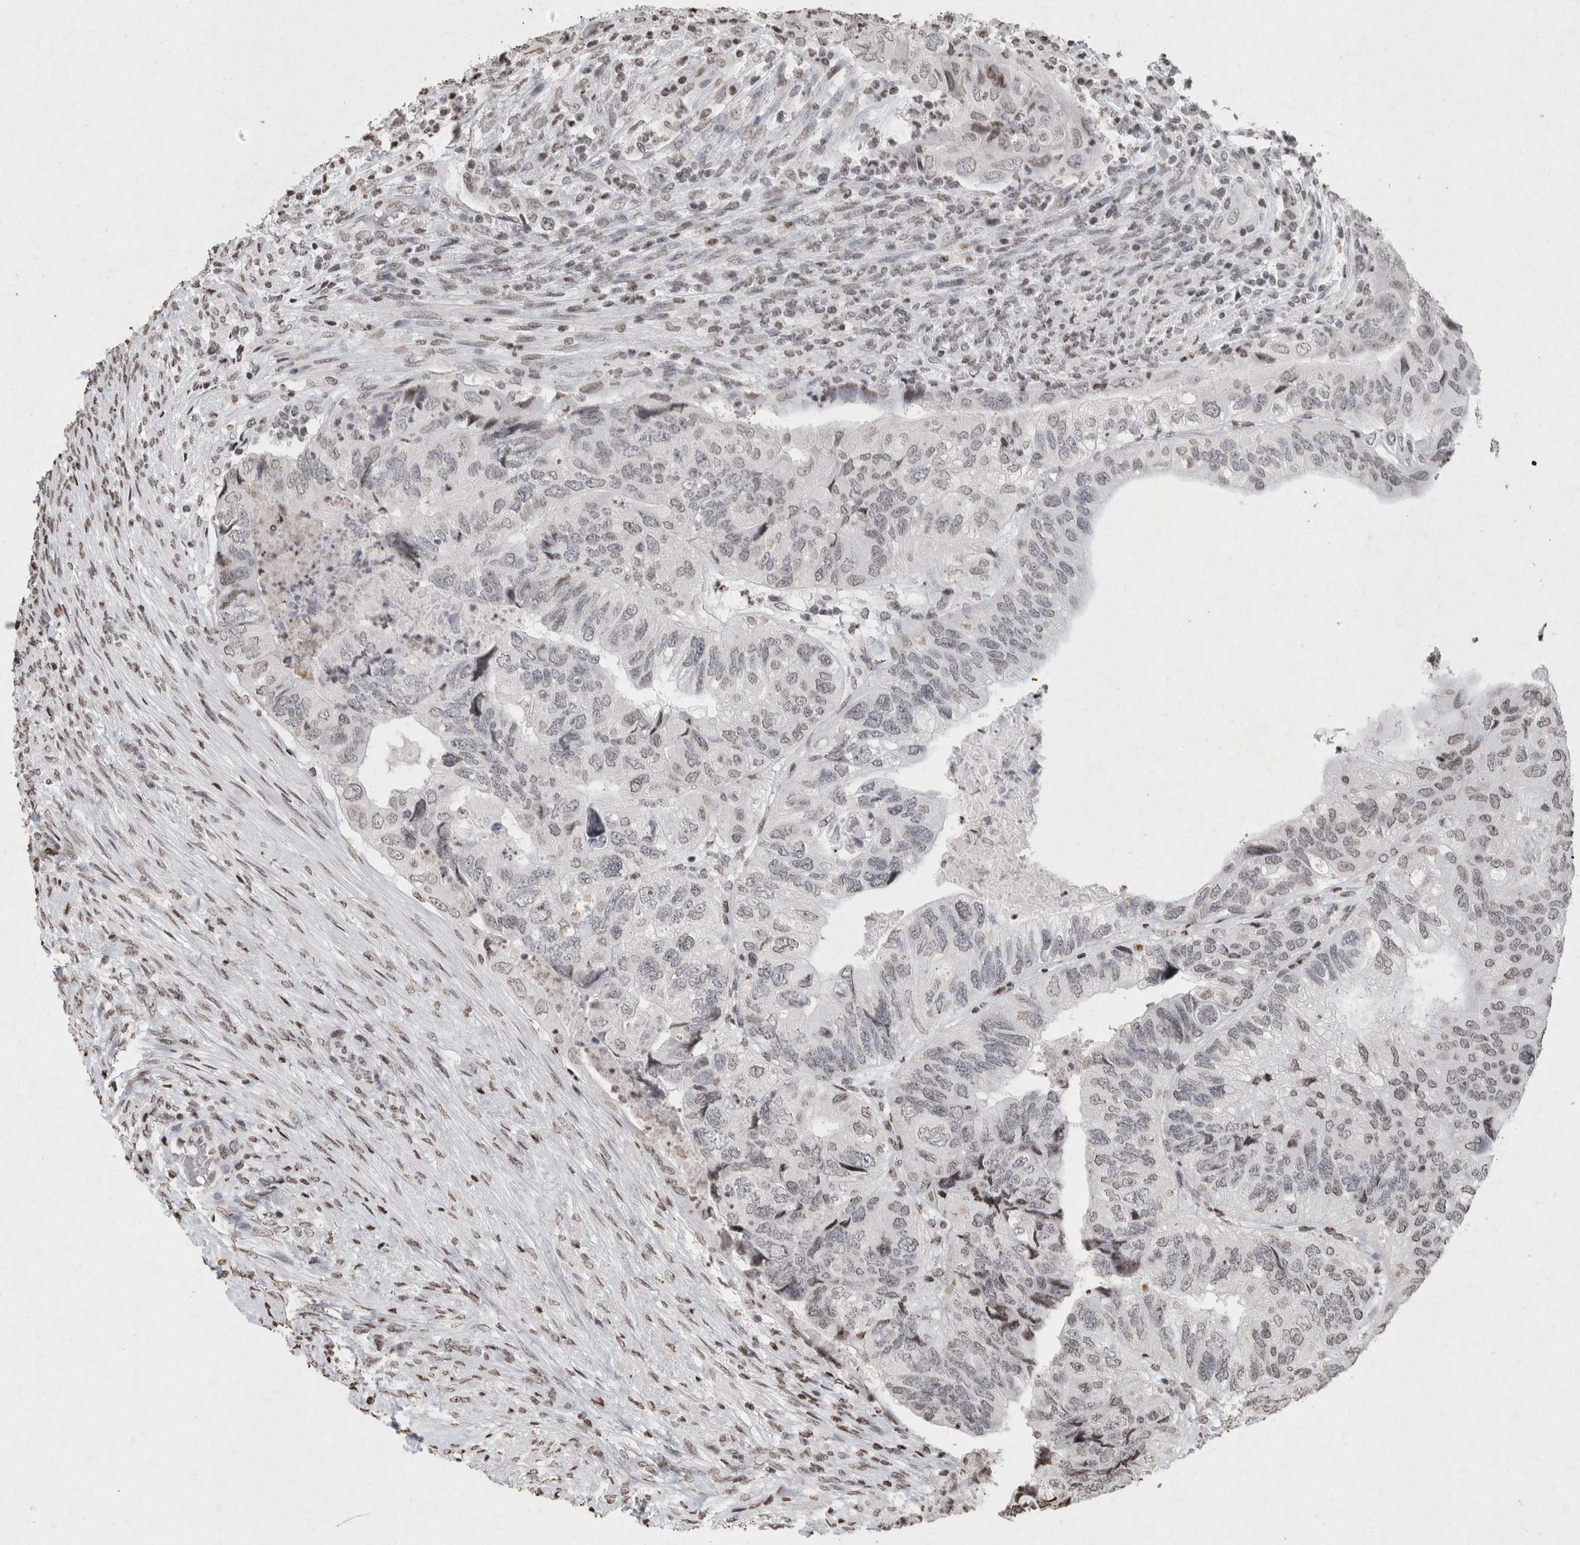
{"staining": {"intensity": "weak", "quantity": "<25%", "location": "nuclear"}, "tissue": "colorectal cancer", "cell_type": "Tumor cells", "image_type": "cancer", "snomed": [{"axis": "morphology", "description": "Adenocarcinoma, NOS"}, {"axis": "topography", "description": "Rectum"}], "caption": "Adenocarcinoma (colorectal) was stained to show a protein in brown. There is no significant expression in tumor cells. (DAB immunohistochemistry (IHC) with hematoxylin counter stain).", "gene": "CNTN1", "patient": {"sex": "male", "age": 63}}